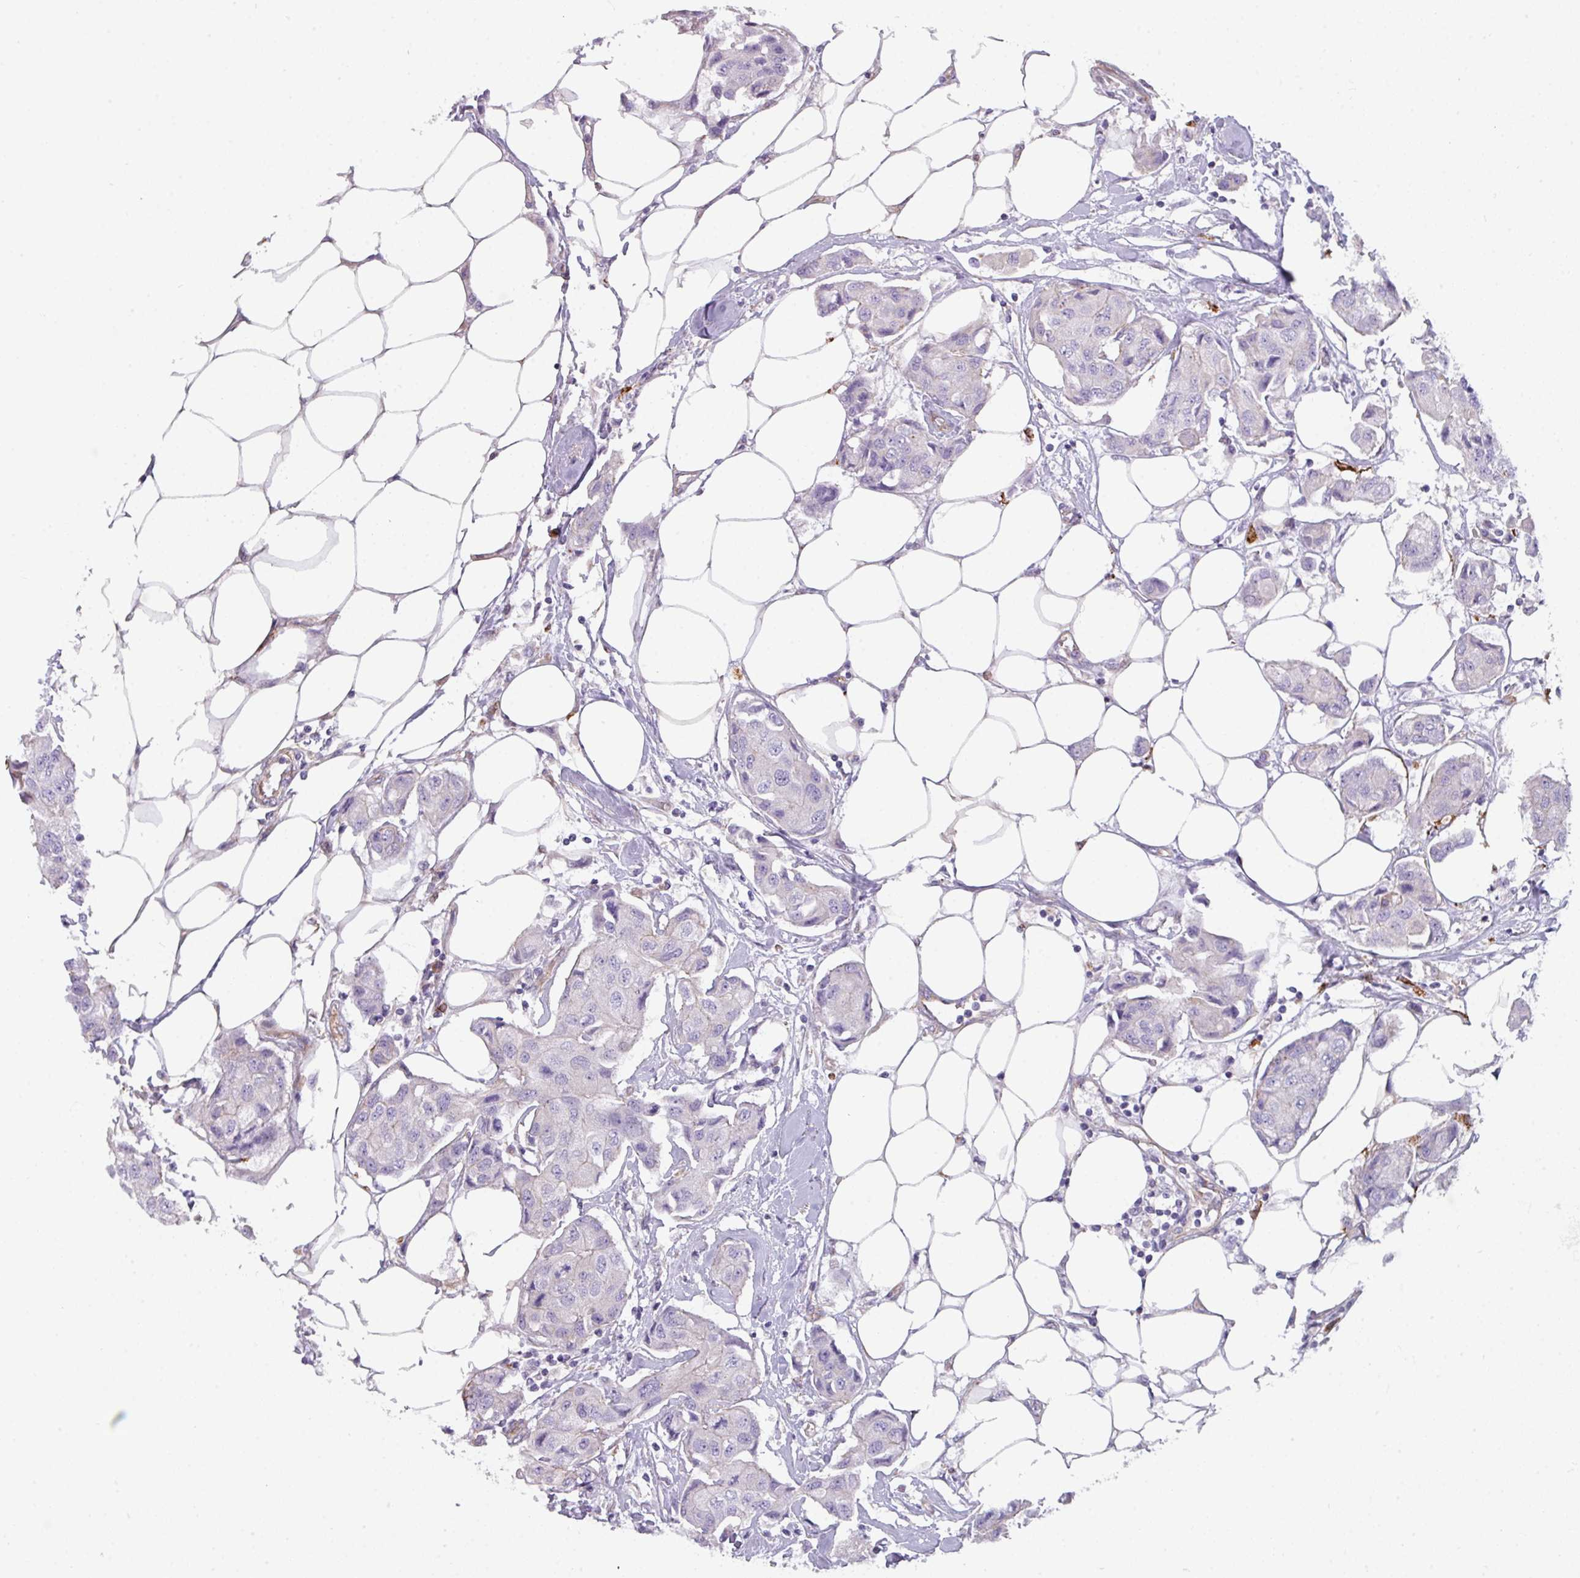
{"staining": {"intensity": "negative", "quantity": "none", "location": "none"}, "tissue": "breast cancer", "cell_type": "Tumor cells", "image_type": "cancer", "snomed": [{"axis": "morphology", "description": "Duct carcinoma"}, {"axis": "topography", "description": "Breast"}, {"axis": "topography", "description": "Lymph node"}], "caption": "Breast invasive ductal carcinoma was stained to show a protein in brown. There is no significant positivity in tumor cells.", "gene": "BUD23", "patient": {"sex": "female", "age": 80}}